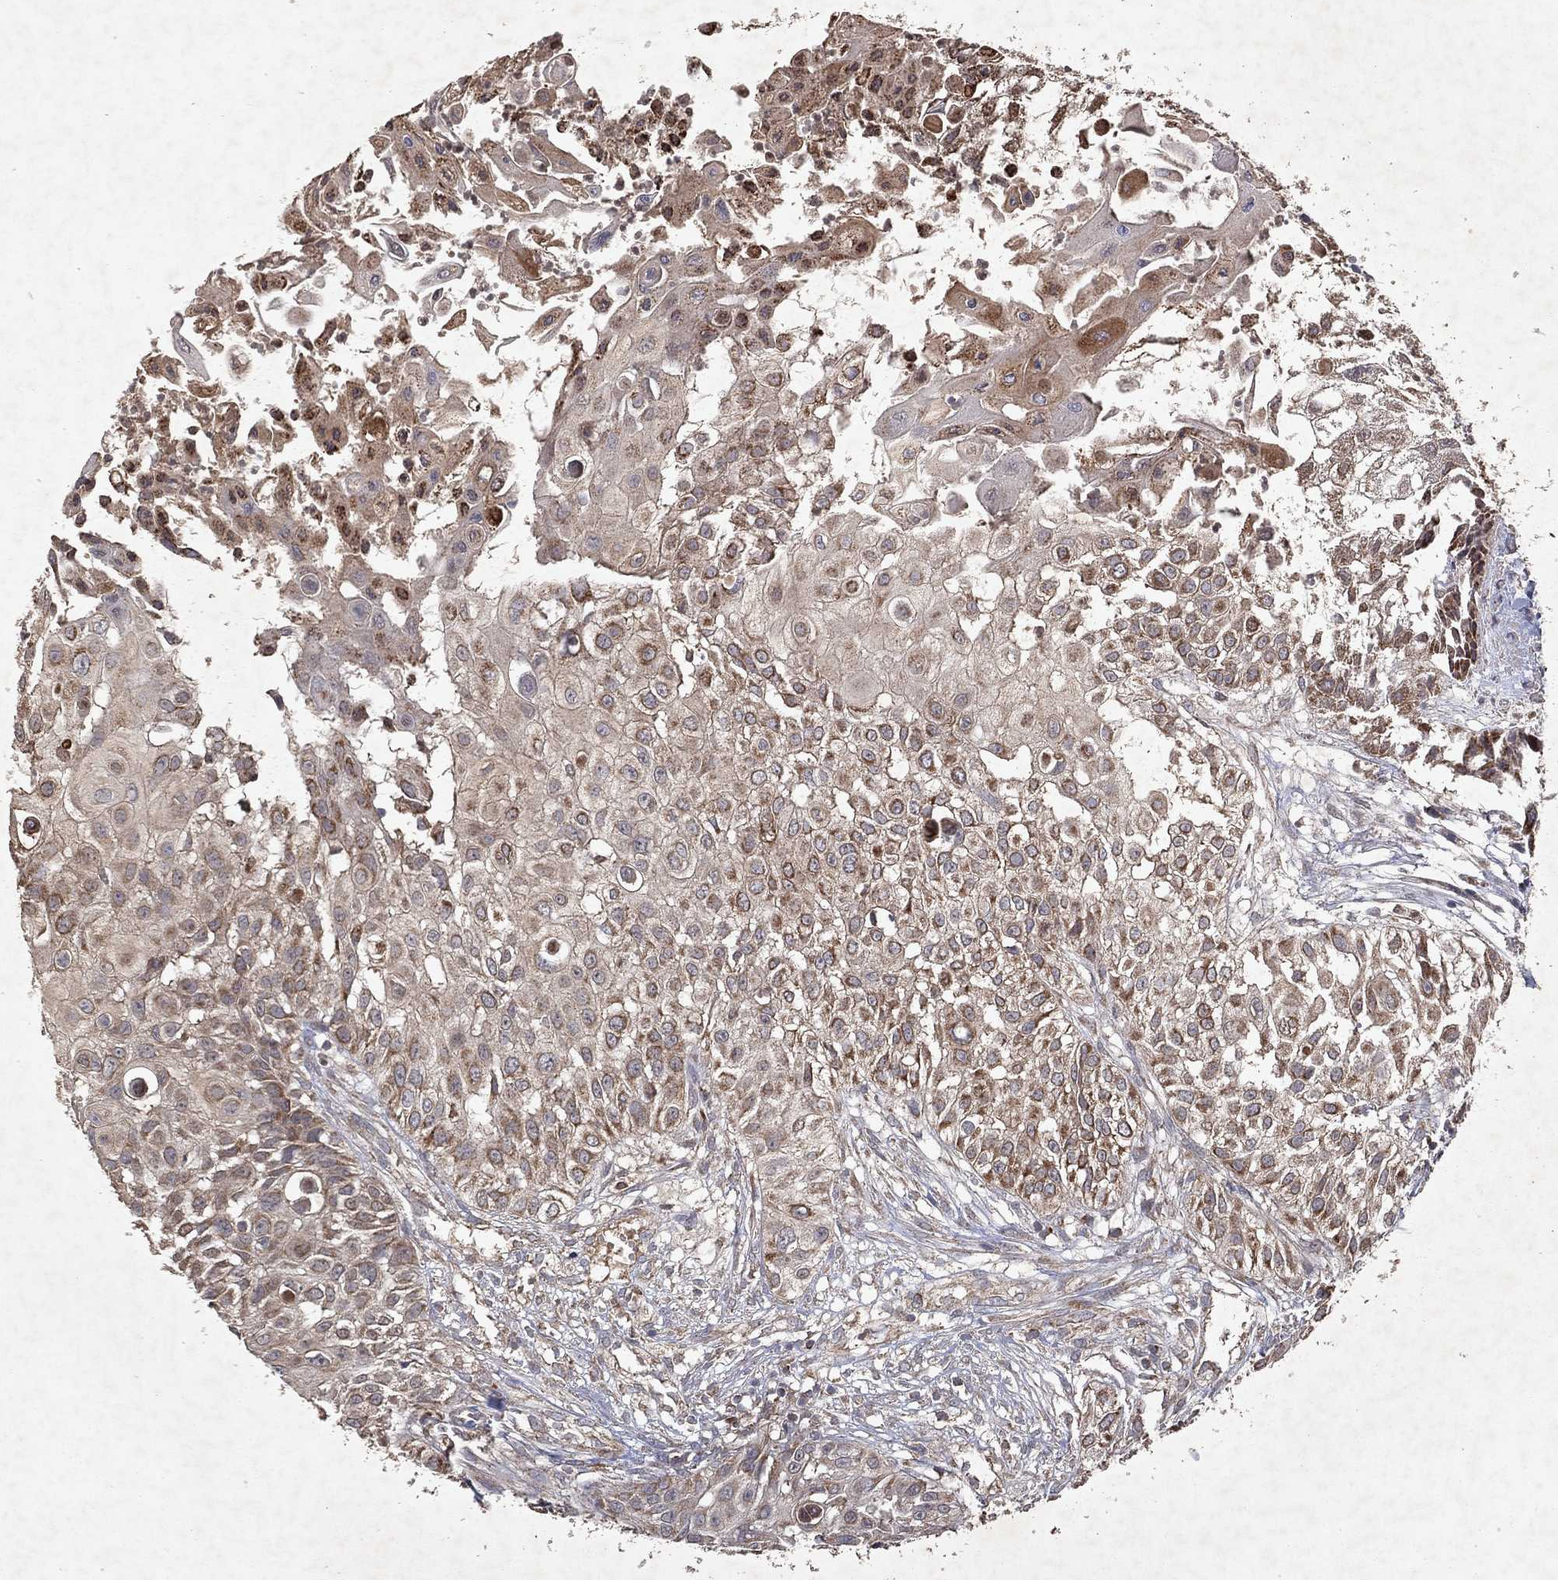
{"staining": {"intensity": "strong", "quantity": "25%-75%", "location": "cytoplasmic/membranous"}, "tissue": "urothelial cancer", "cell_type": "Tumor cells", "image_type": "cancer", "snomed": [{"axis": "morphology", "description": "Urothelial carcinoma, High grade"}, {"axis": "topography", "description": "Urinary bladder"}], "caption": "Urothelial cancer stained for a protein (brown) displays strong cytoplasmic/membranous positive positivity in approximately 25%-75% of tumor cells.", "gene": "PYROXD2", "patient": {"sex": "female", "age": 79}}